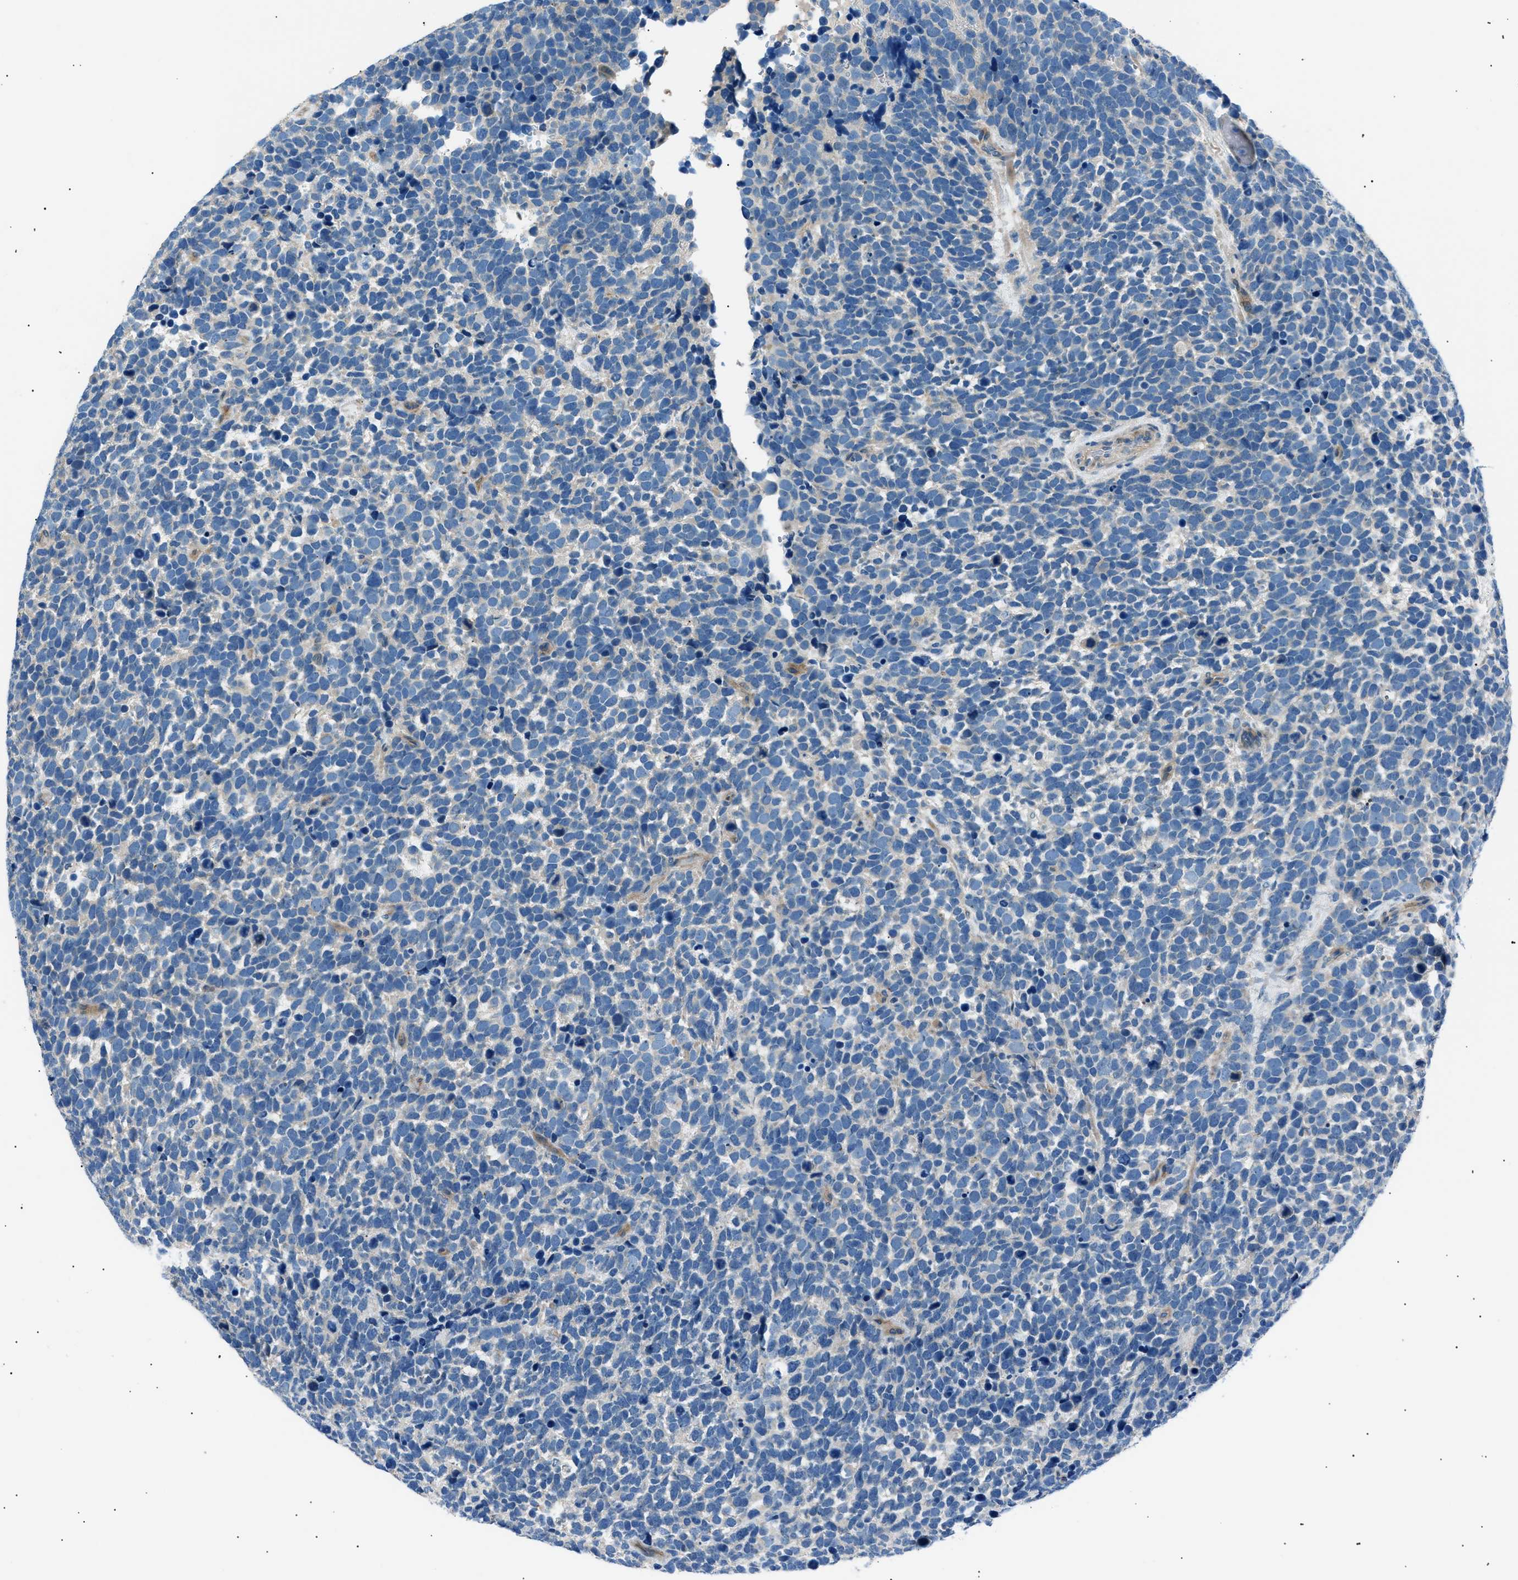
{"staining": {"intensity": "negative", "quantity": "none", "location": "none"}, "tissue": "urothelial cancer", "cell_type": "Tumor cells", "image_type": "cancer", "snomed": [{"axis": "morphology", "description": "Urothelial carcinoma, High grade"}, {"axis": "topography", "description": "Urinary bladder"}], "caption": "Immunohistochemical staining of urothelial carcinoma (high-grade) reveals no significant expression in tumor cells. Nuclei are stained in blue.", "gene": "LRRC37B", "patient": {"sex": "female", "age": 82}}